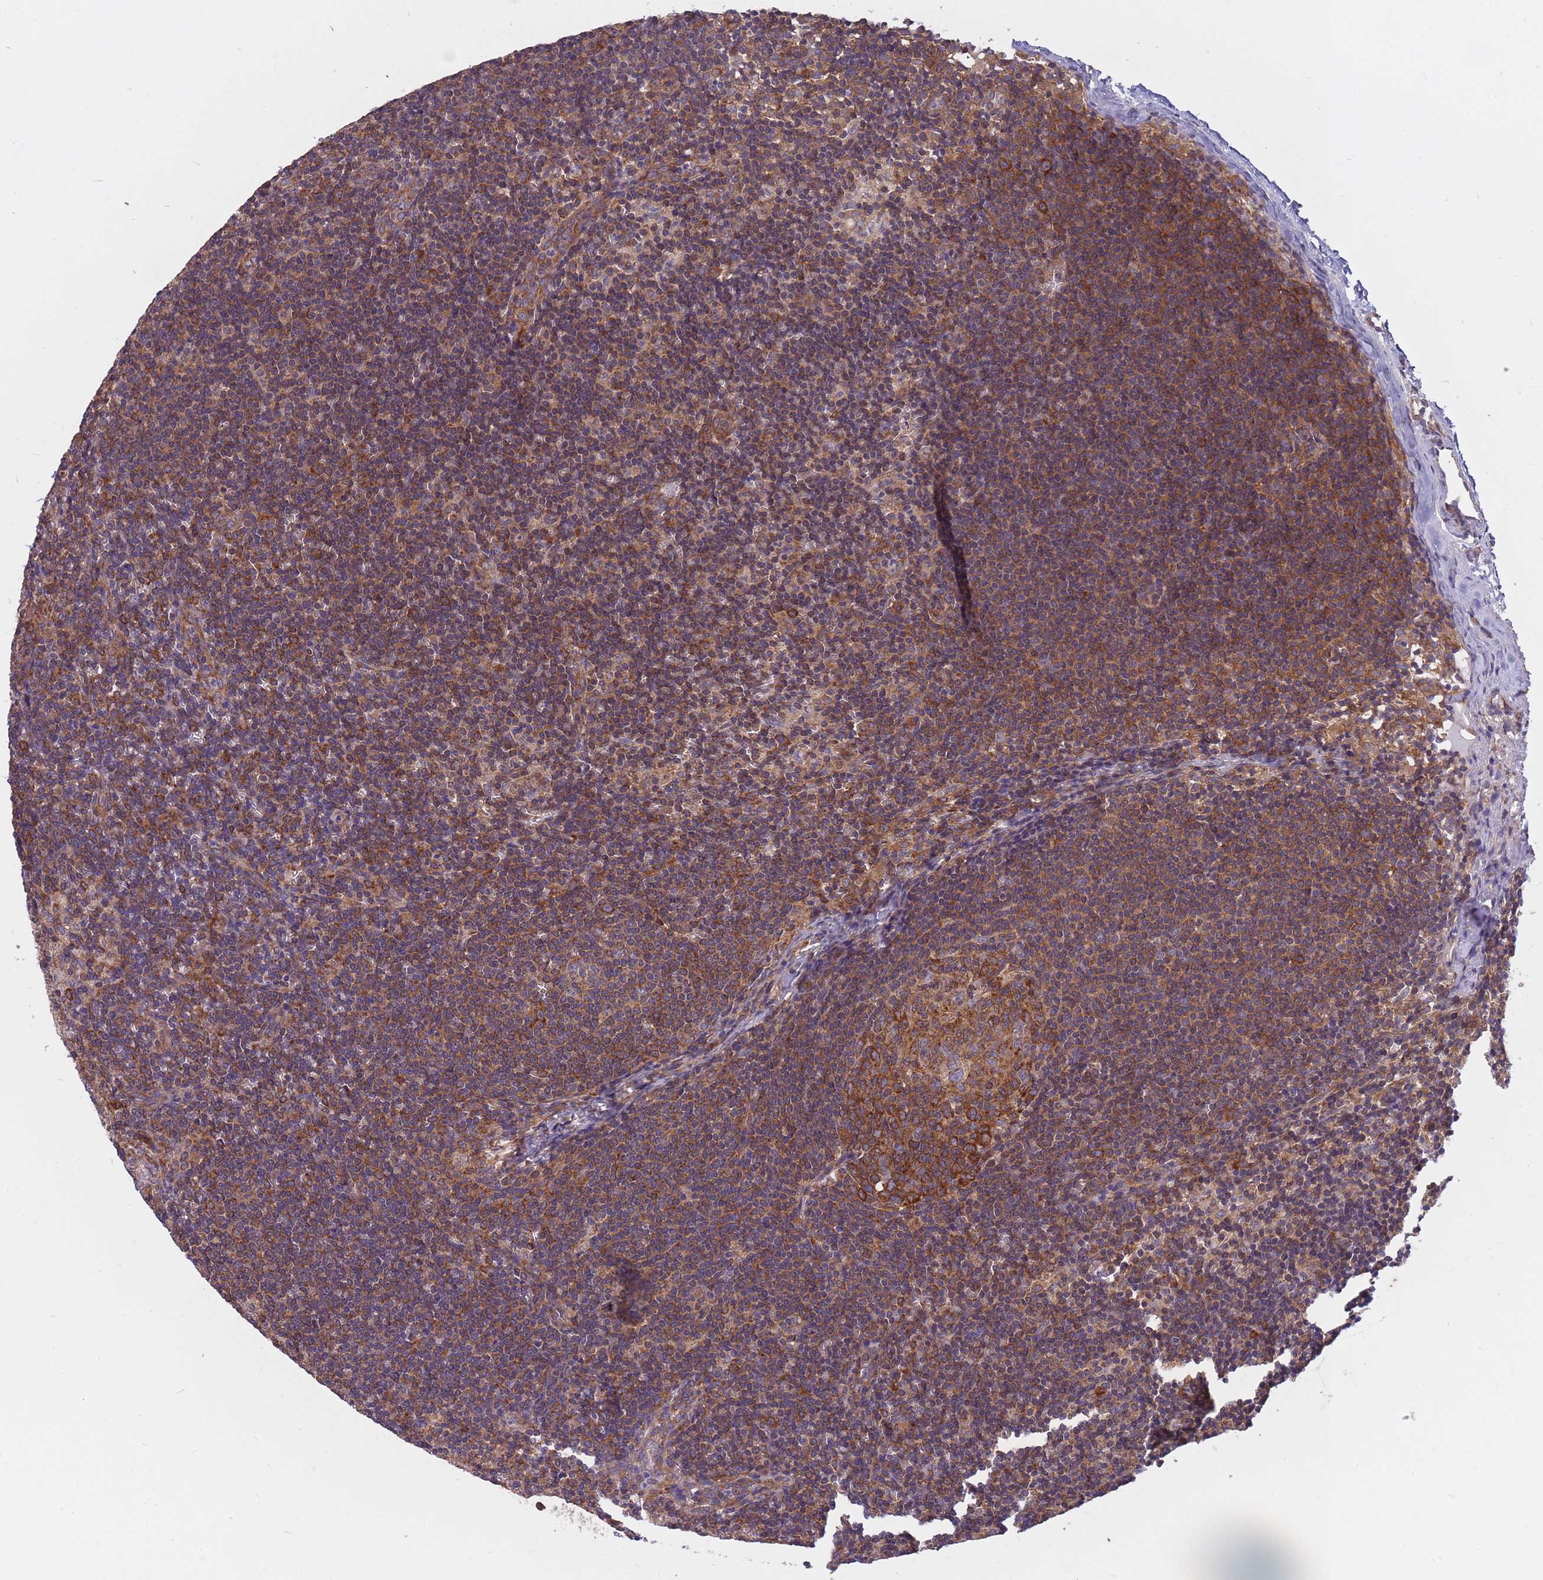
{"staining": {"intensity": "strong", "quantity": ">75%", "location": "cytoplasmic/membranous"}, "tissue": "lymph node", "cell_type": "Germinal center cells", "image_type": "normal", "snomed": [{"axis": "morphology", "description": "Normal tissue, NOS"}, {"axis": "topography", "description": "Lymph node"}], "caption": "Protein expression by immunohistochemistry (IHC) reveals strong cytoplasmic/membranous staining in approximately >75% of germinal center cells in normal lymph node.", "gene": "CCDC124", "patient": {"sex": "female", "age": 42}}